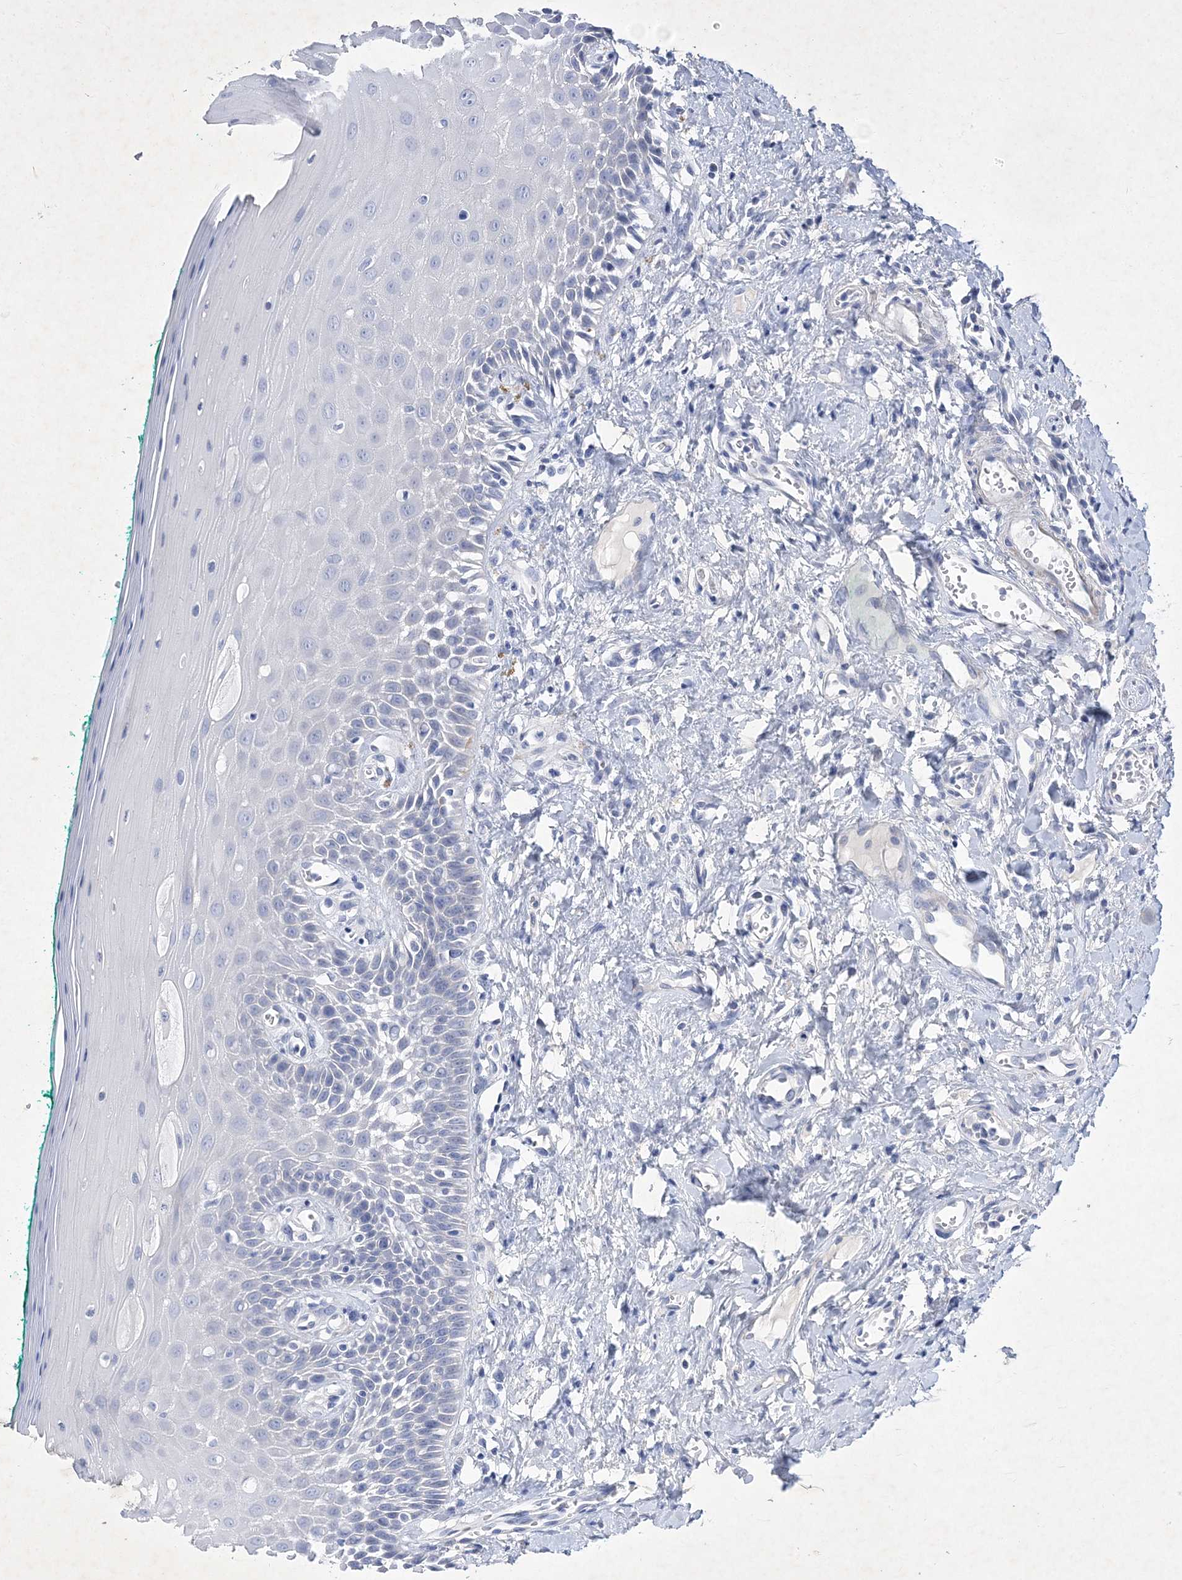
{"staining": {"intensity": "negative", "quantity": "none", "location": "none"}, "tissue": "oral mucosa", "cell_type": "Squamous epithelial cells", "image_type": "normal", "snomed": [{"axis": "morphology", "description": "Normal tissue, NOS"}, {"axis": "topography", "description": "Oral tissue"}], "caption": "High power microscopy image of an IHC photomicrograph of normal oral mucosa, revealing no significant expression in squamous epithelial cells.", "gene": "GPN1", "patient": {"sex": "female", "age": 70}}